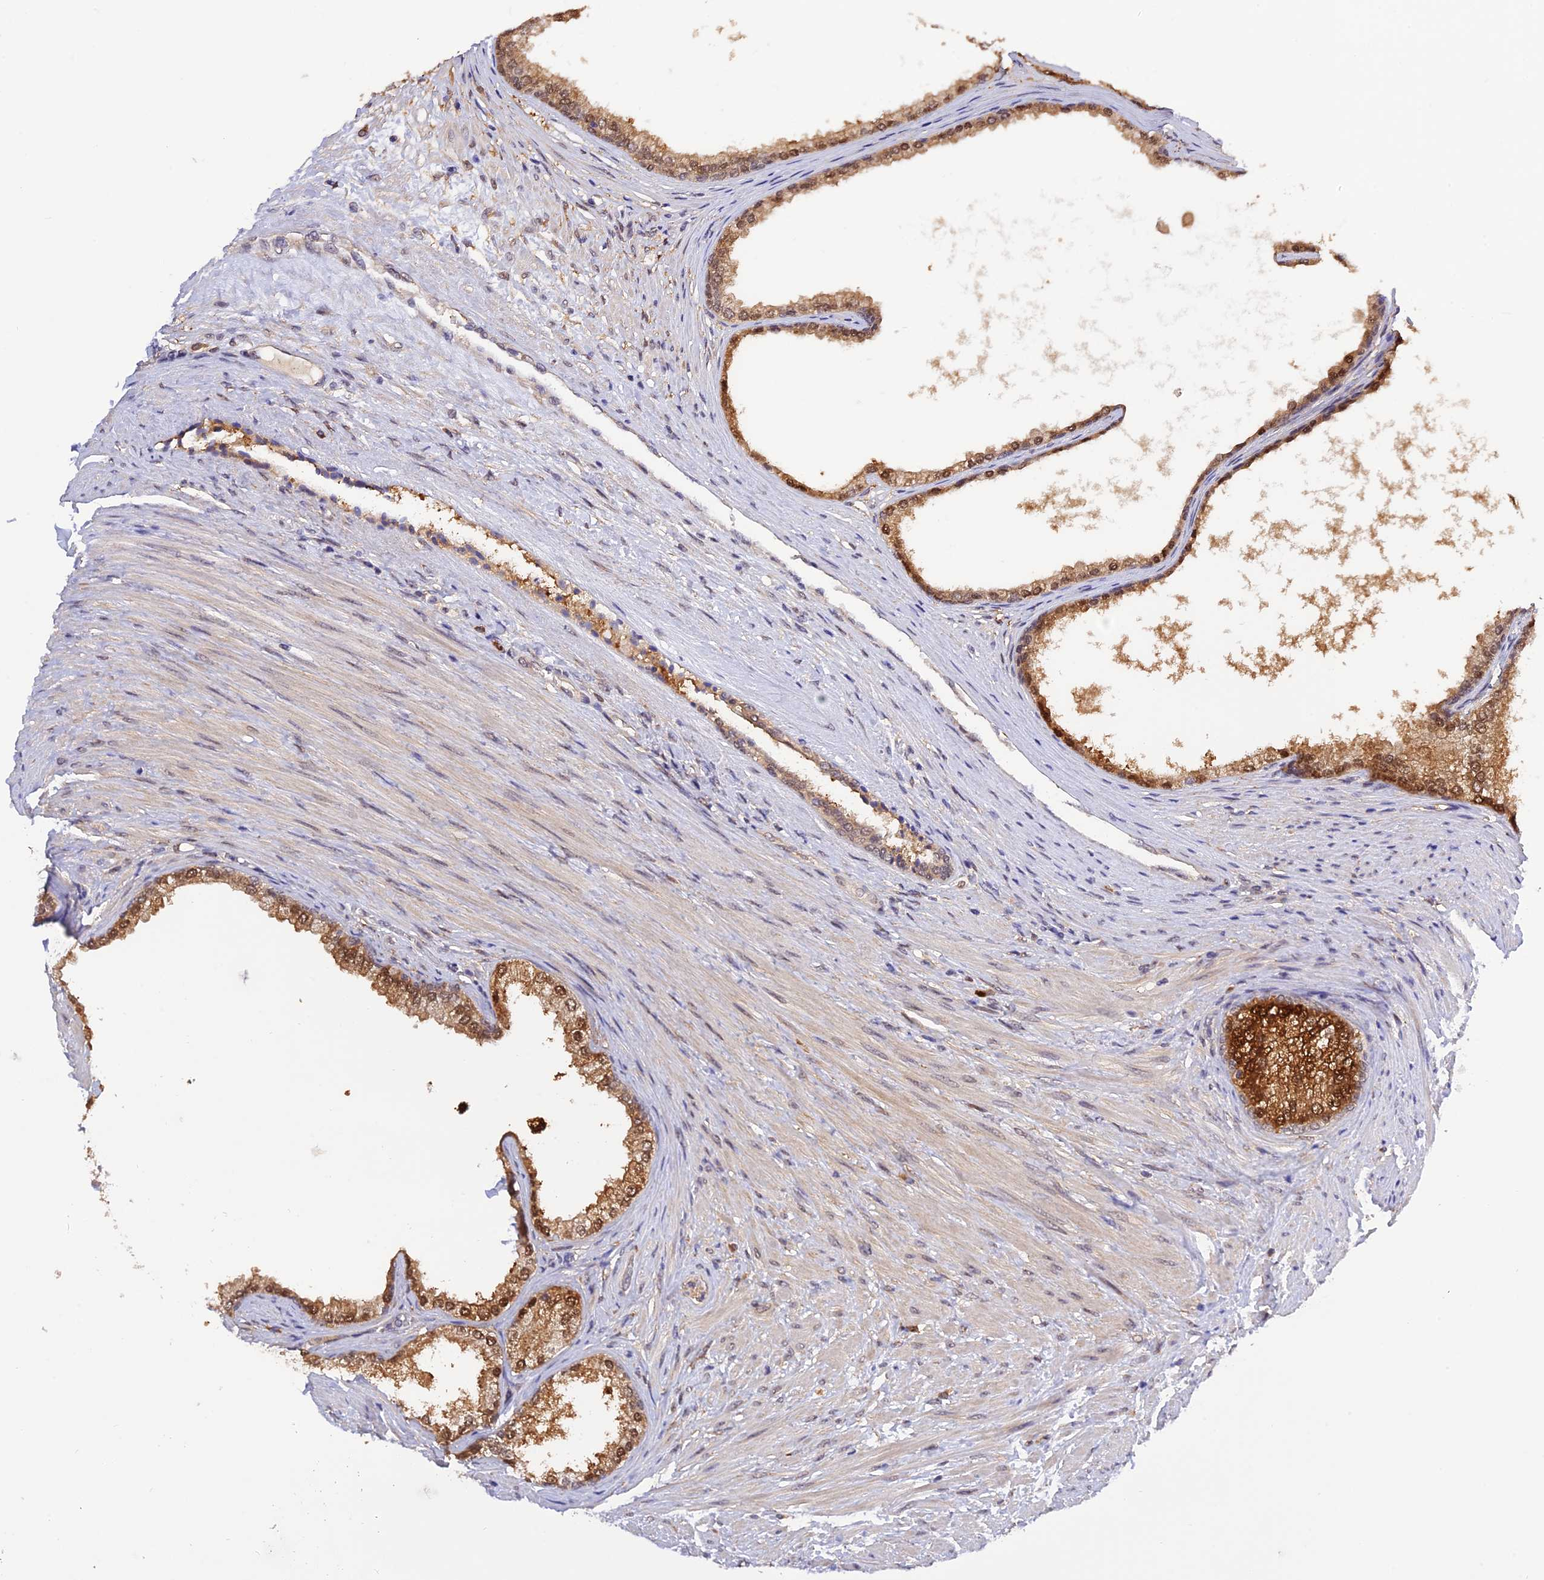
{"staining": {"intensity": "strong", "quantity": ">75%", "location": "cytoplasmic/membranous,nuclear"}, "tissue": "prostate", "cell_type": "Glandular cells", "image_type": "normal", "snomed": [{"axis": "morphology", "description": "Normal tissue, NOS"}, {"axis": "topography", "description": "Prostate"}], "caption": "IHC (DAB (3,3'-diaminobenzidine)) staining of benign human prostate demonstrates strong cytoplasmic/membranous,nuclear protein staining in approximately >75% of glandular cells.", "gene": "MNS1", "patient": {"sex": "male", "age": 76}}